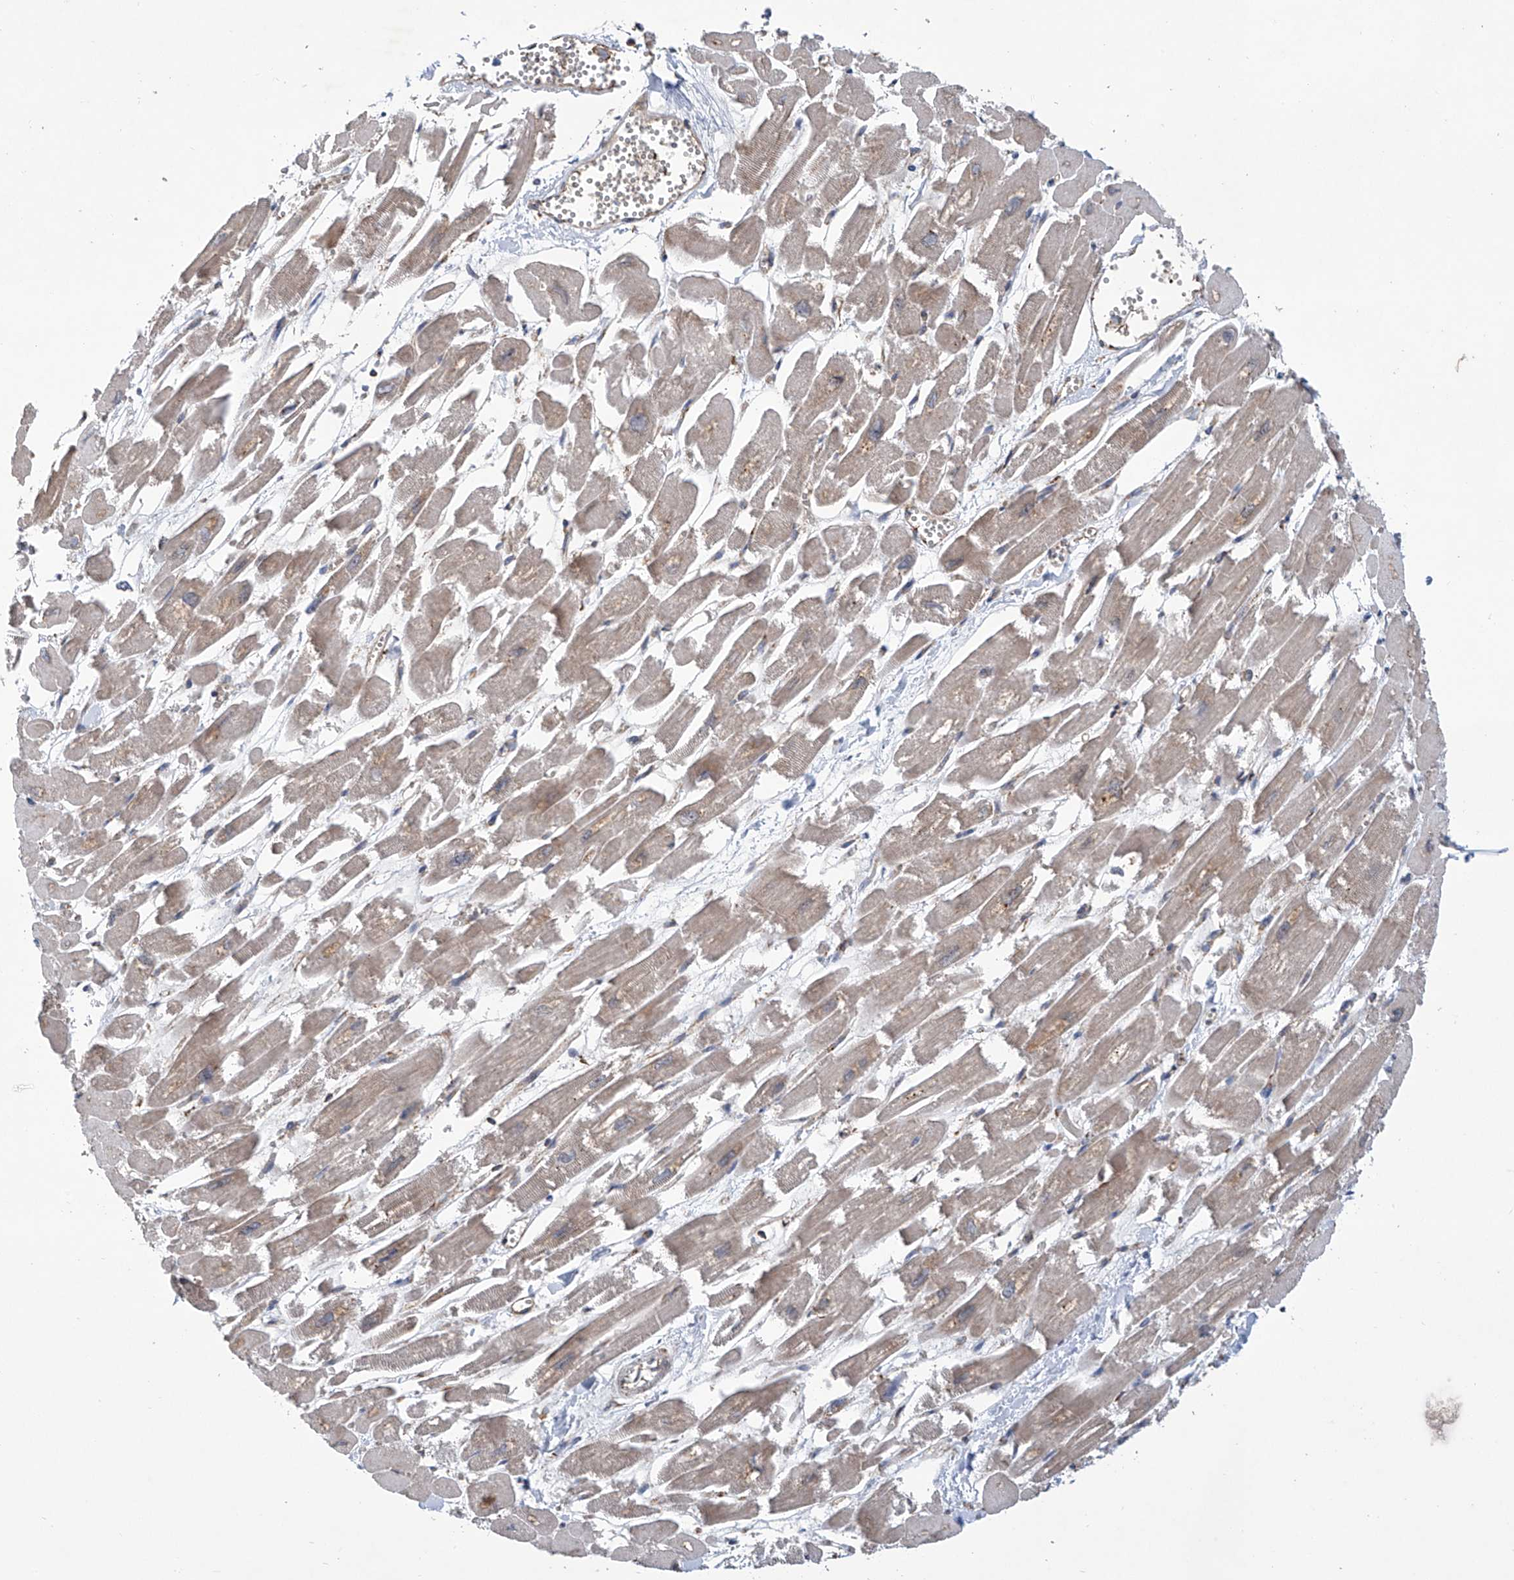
{"staining": {"intensity": "weak", "quantity": "25%-75%", "location": "cytoplasmic/membranous"}, "tissue": "heart muscle", "cell_type": "Cardiomyocytes", "image_type": "normal", "snomed": [{"axis": "morphology", "description": "Normal tissue, NOS"}, {"axis": "topography", "description": "Heart"}], "caption": "Cardiomyocytes display weak cytoplasmic/membranous expression in about 25%-75% of cells in unremarkable heart muscle. (IHC, brightfield microscopy, high magnification).", "gene": "SENP2", "patient": {"sex": "male", "age": 54}}